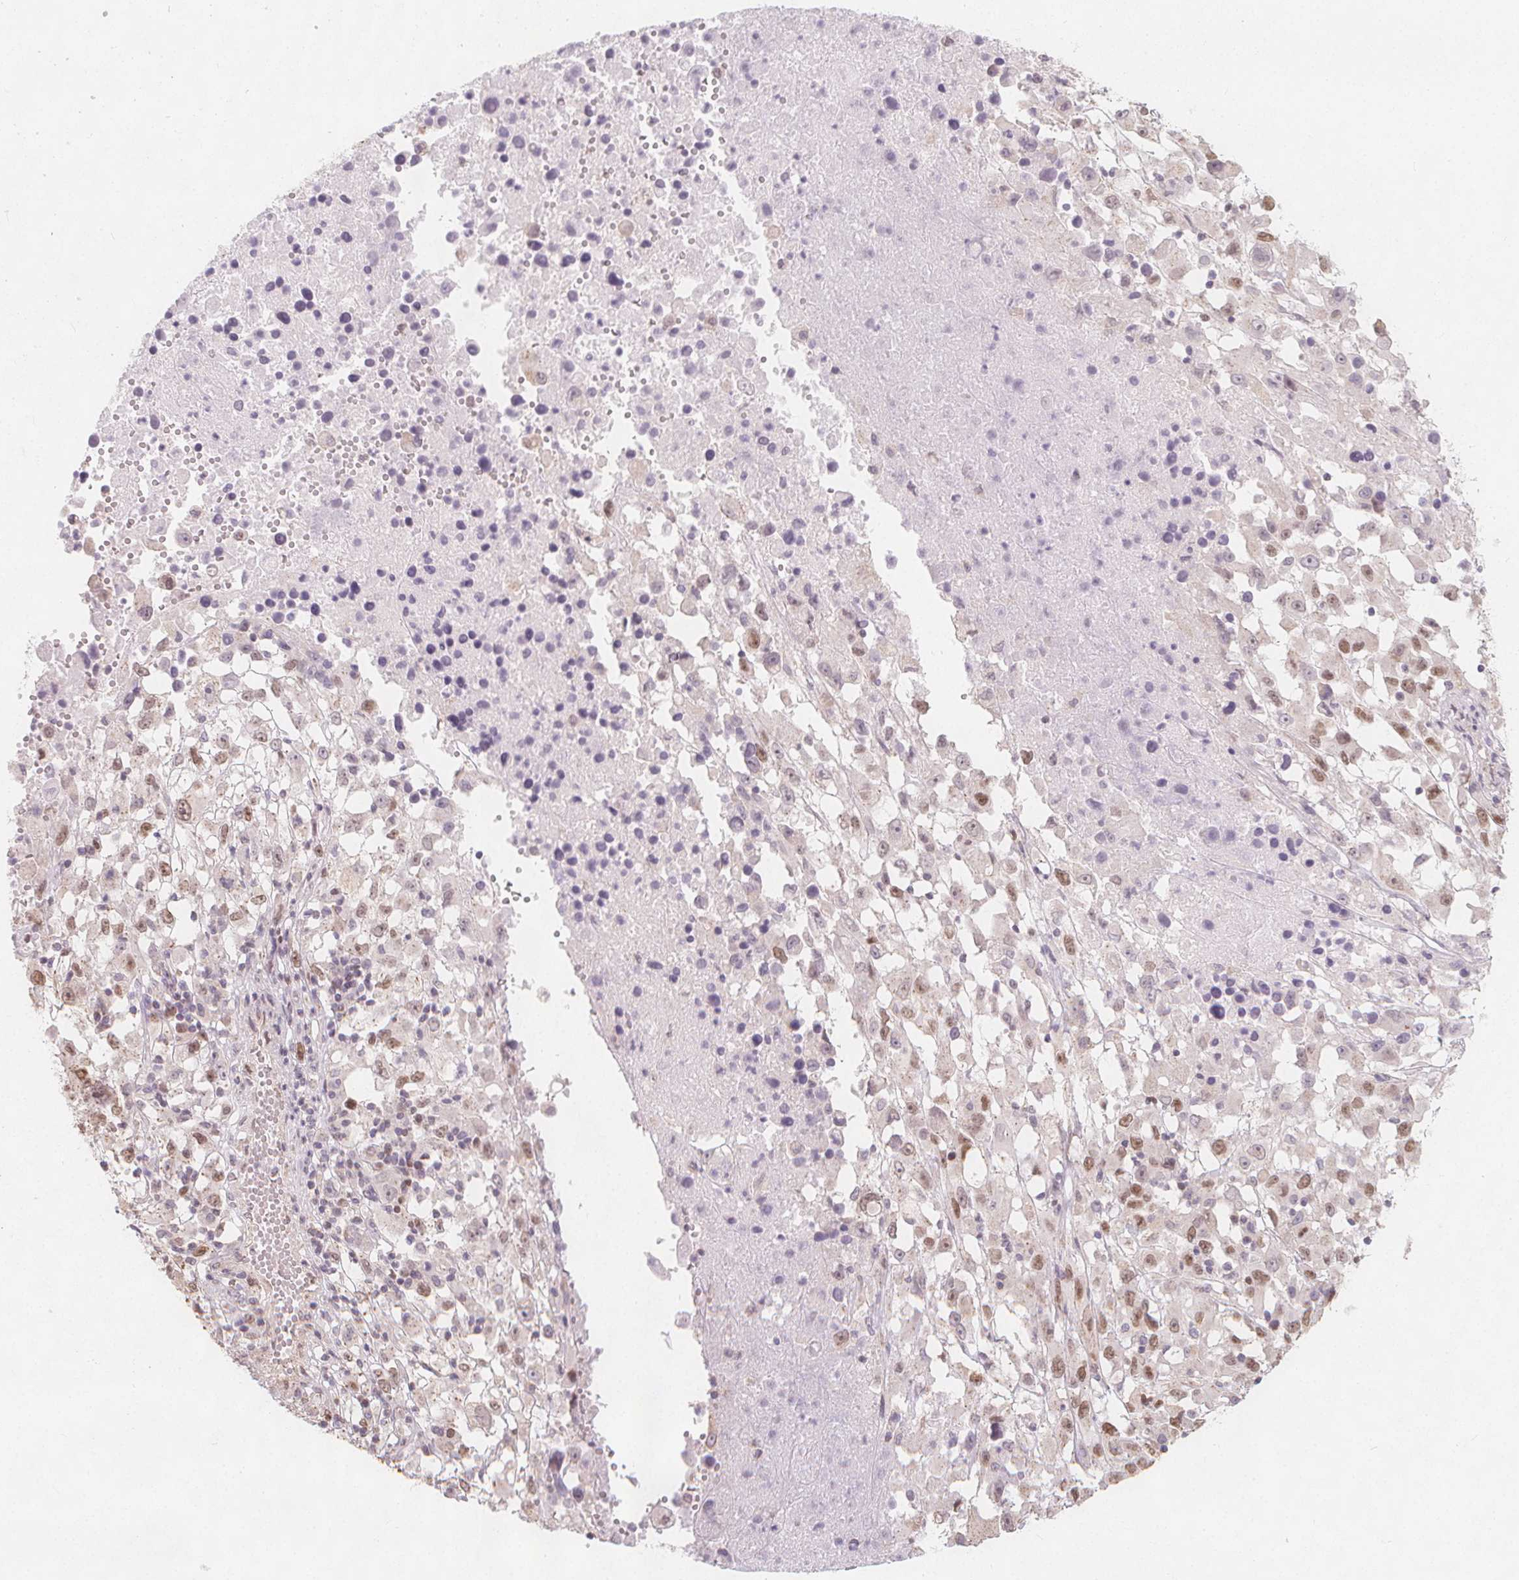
{"staining": {"intensity": "weak", "quantity": "<25%", "location": "nuclear"}, "tissue": "melanoma", "cell_type": "Tumor cells", "image_type": "cancer", "snomed": [{"axis": "morphology", "description": "Malignant melanoma, Metastatic site"}, {"axis": "topography", "description": "Soft tissue"}], "caption": "Immunohistochemical staining of human melanoma reveals no significant staining in tumor cells.", "gene": "TIPIN", "patient": {"sex": "male", "age": 50}}